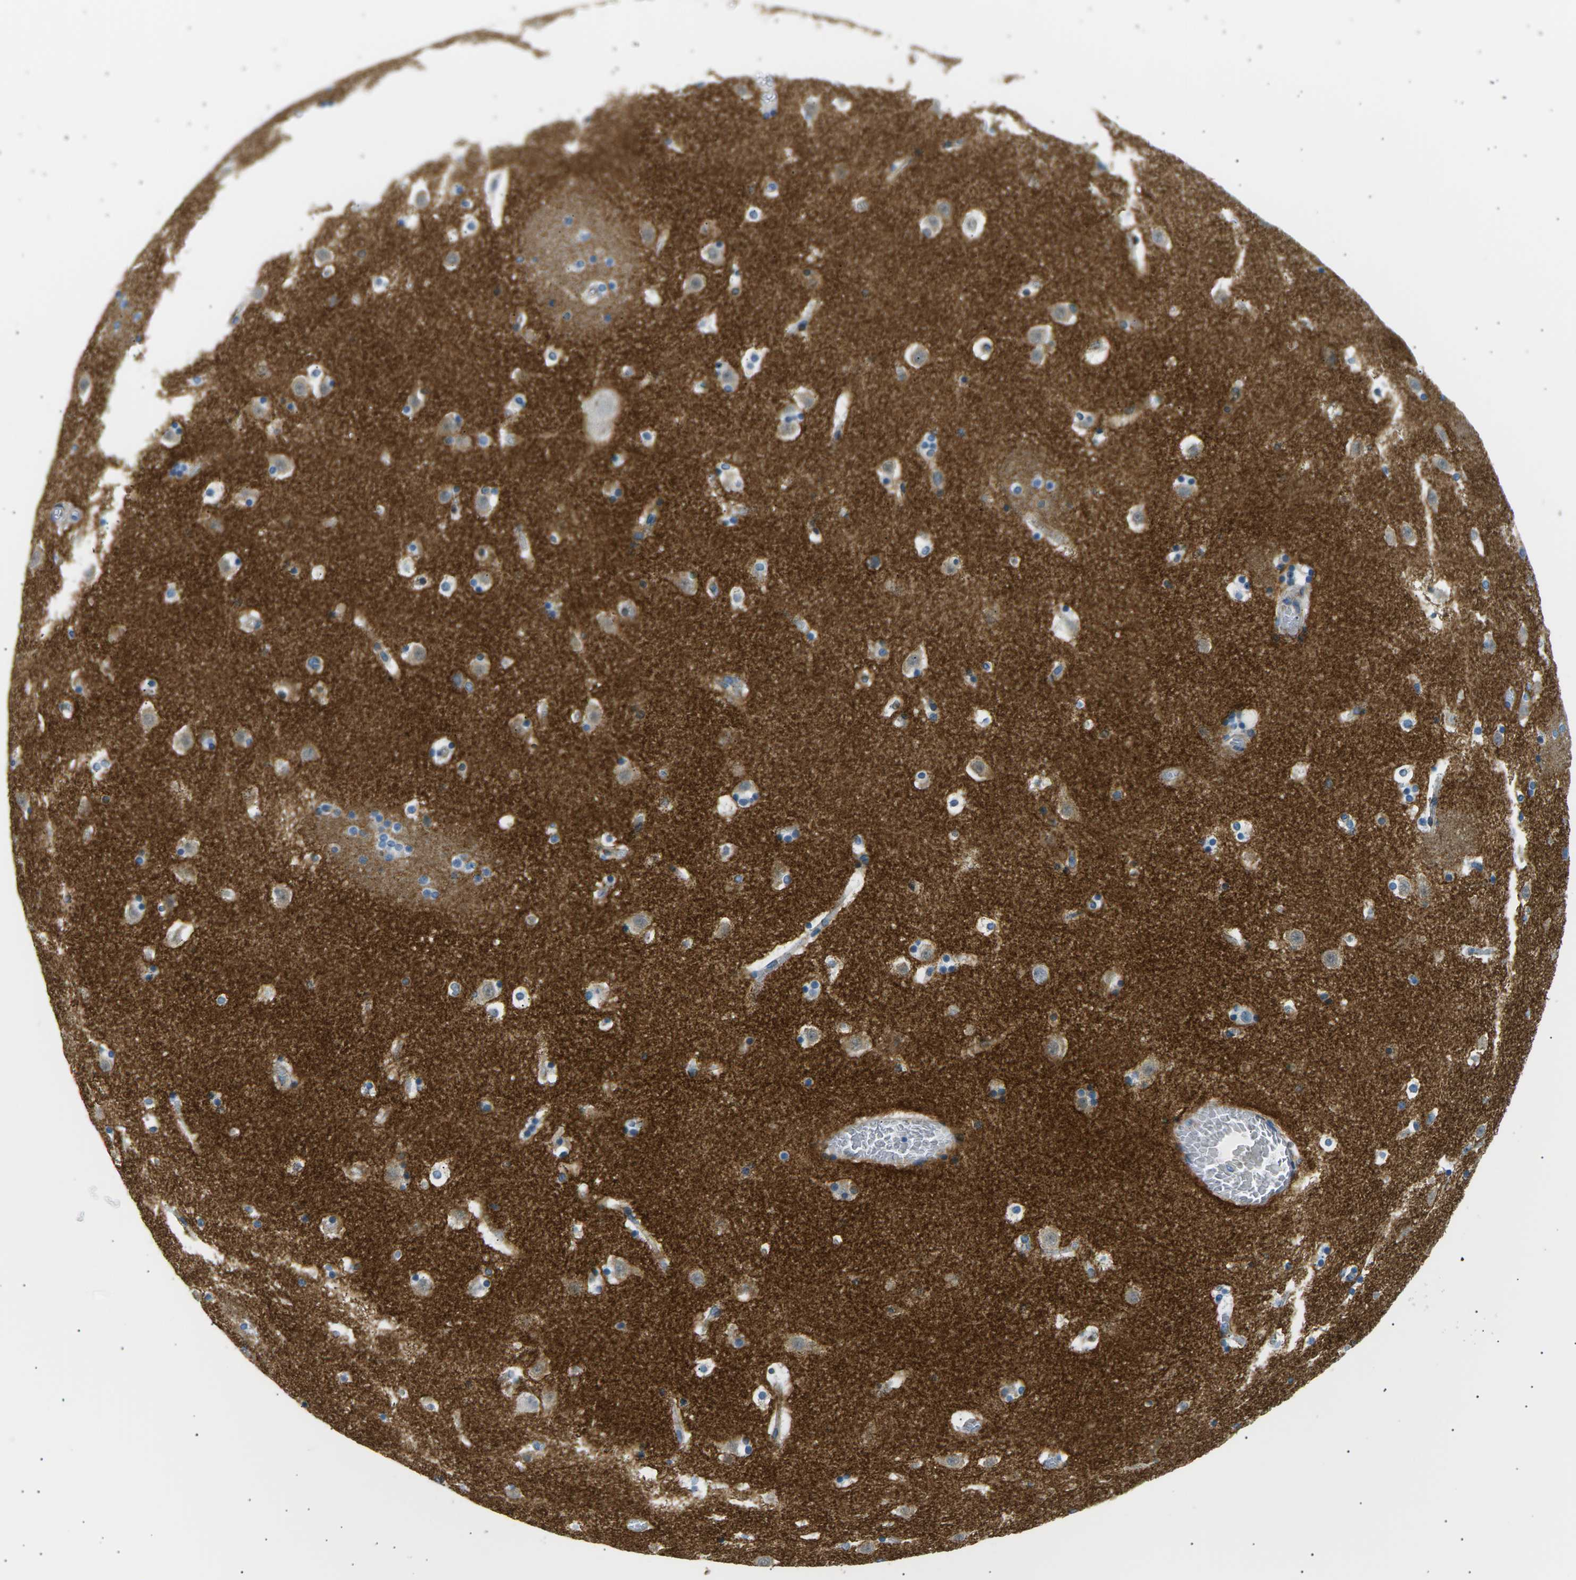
{"staining": {"intensity": "weak", "quantity": "<25%", "location": "cytoplasmic/membranous"}, "tissue": "caudate", "cell_type": "Glial cells", "image_type": "normal", "snomed": [{"axis": "morphology", "description": "Normal tissue, NOS"}, {"axis": "topography", "description": "Lateral ventricle wall"}], "caption": "This is an immunohistochemistry (IHC) histopathology image of benign caudate. There is no positivity in glial cells.", "gene": "SEPTIN5", "patient": {"sex": "male", "age": 45}}